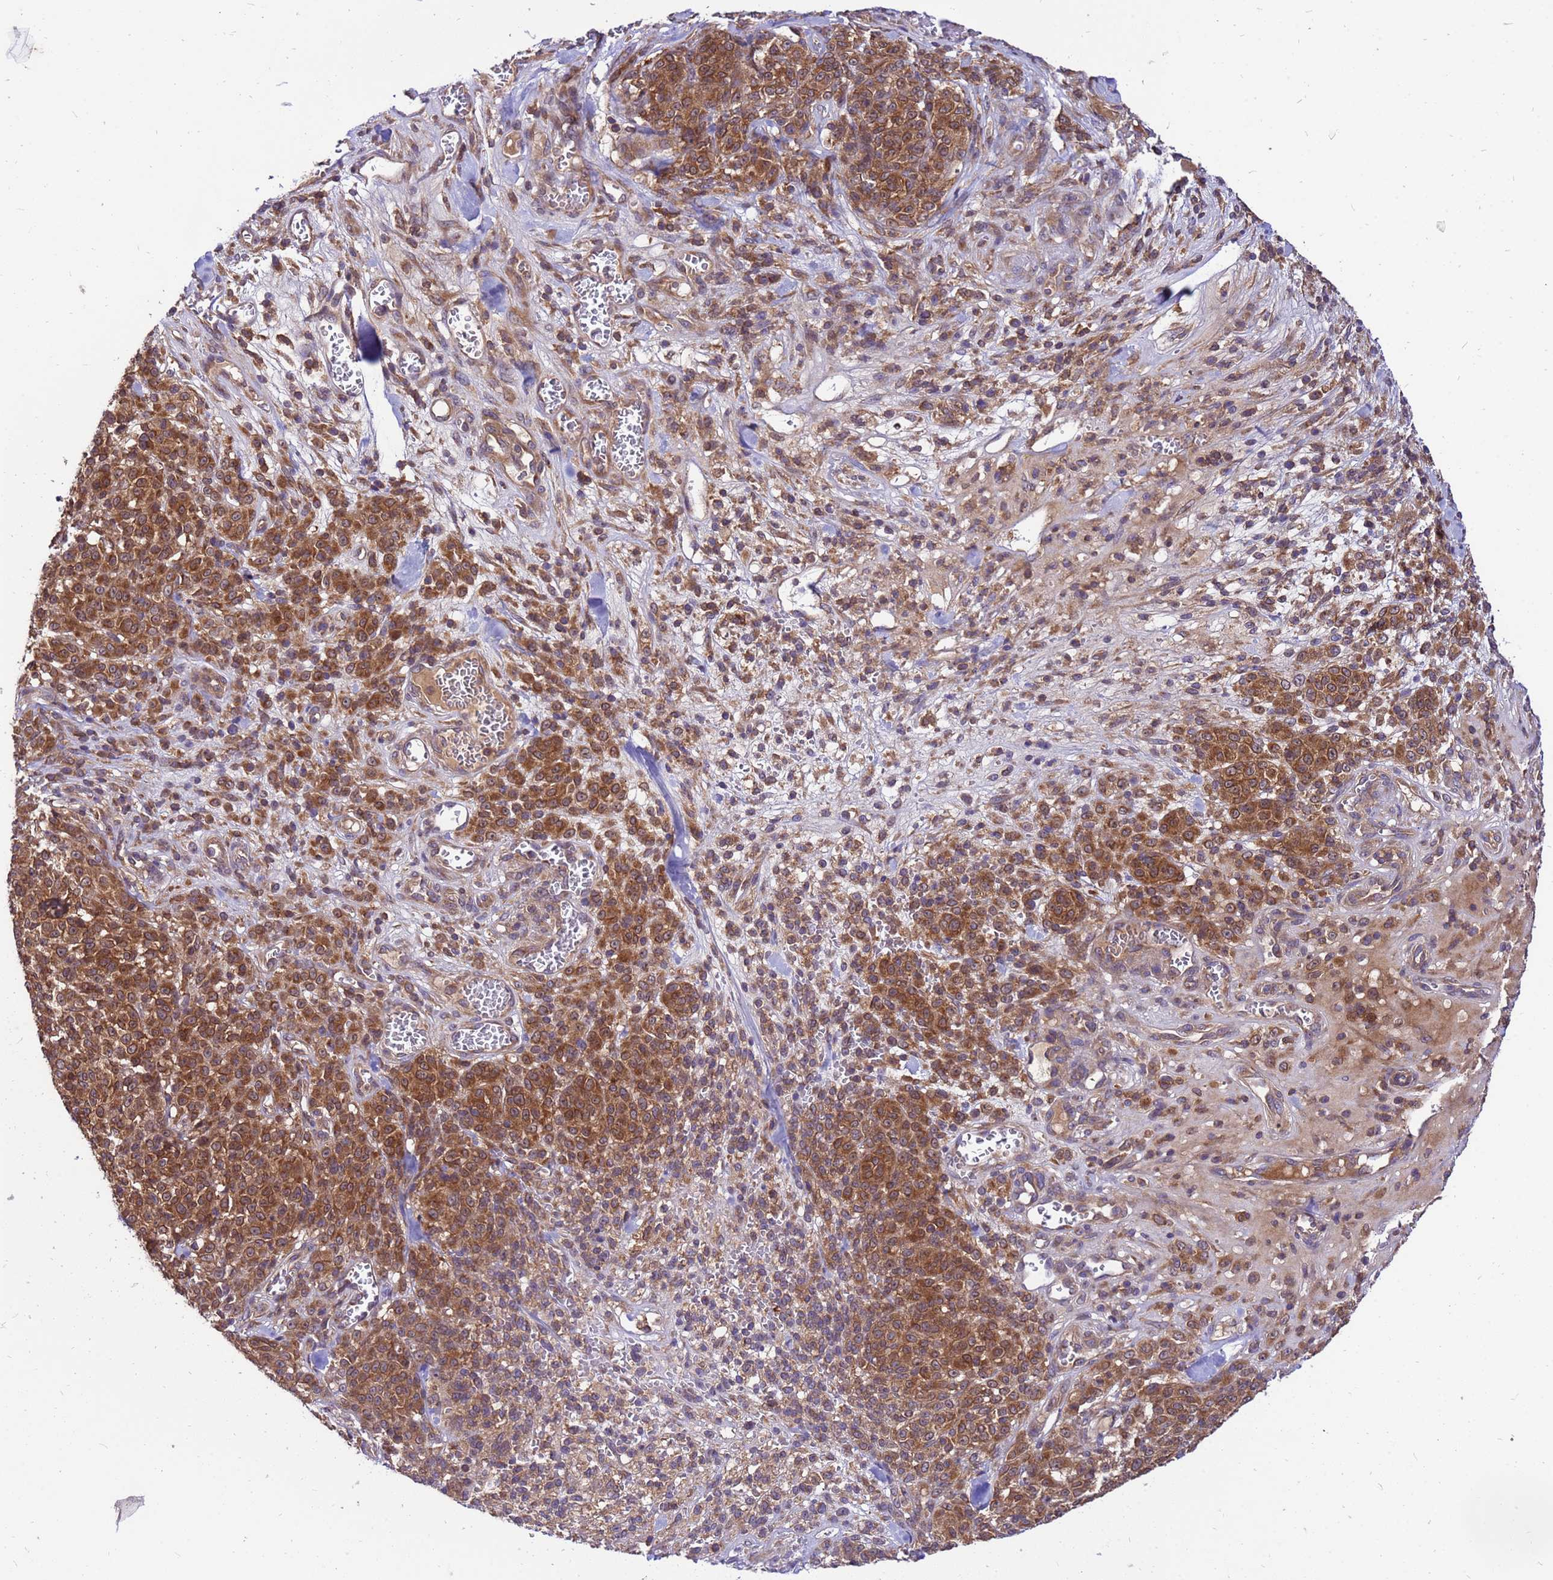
{"staining": {"intensity": "strong", "quantity": ">75%", "location": "cytoplasmic/membranous"}, "tissue": "melanoma", "cell_type": "Tumor cells", "image_type": "cancer", "snomed": [{"axis": "morphology", "description": "Normal tissue, NOS"}, {"axis": "morphology", "description": "Malignant melanoma, NOS"}, {"axis": "topography", "description": "Skin"}], "caption": "Melanoma stained with a brown dye exhibits strong cytoplasmic/membranous positive expression in about >75% of tumor cells.", "gene": "GET3", "patient": {"sex": "female", "age": 34}}